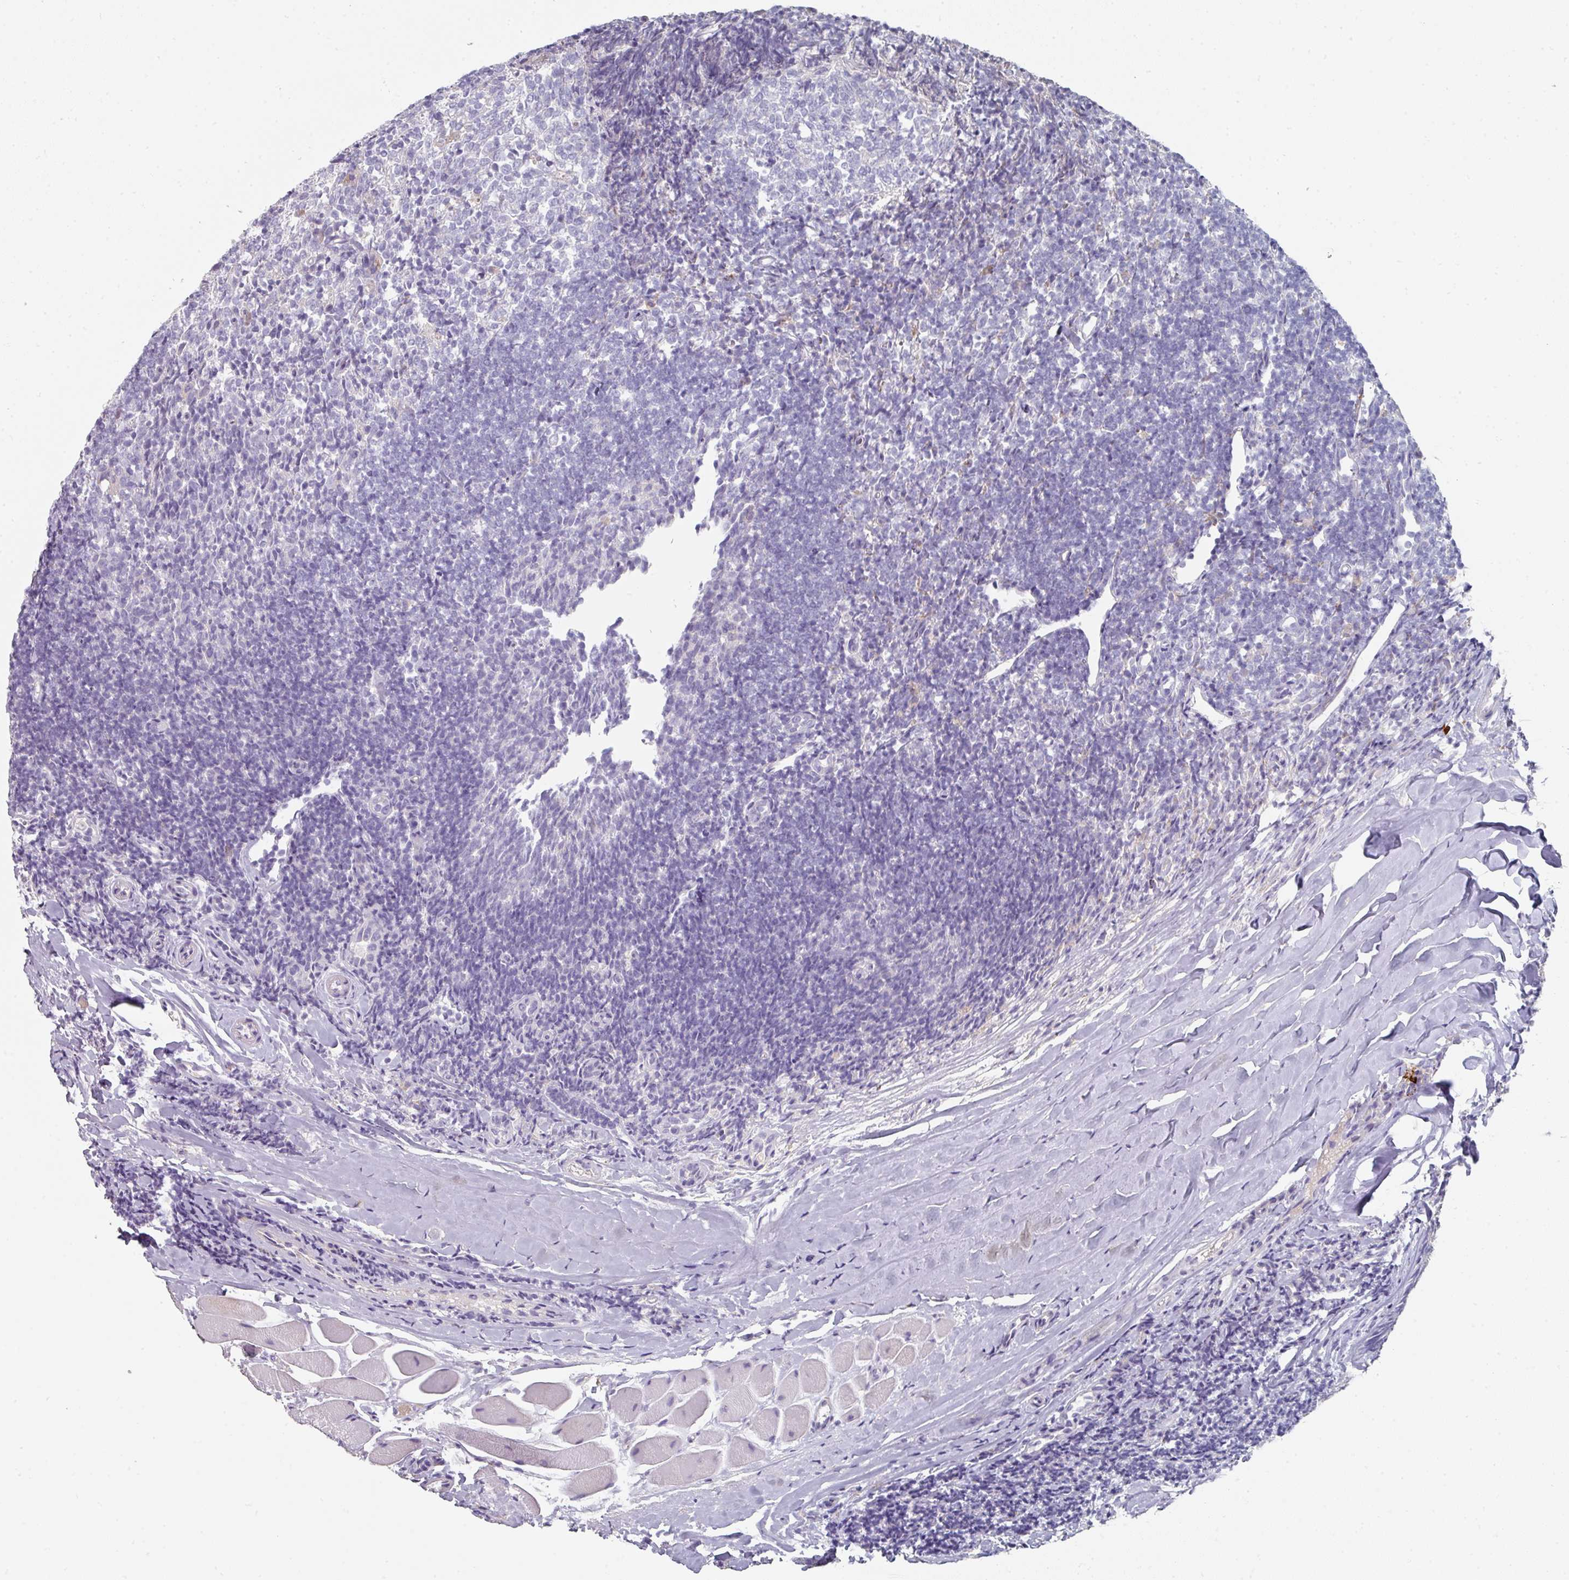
{"staining": {"intensity": "negative", "quantity": "none", "location": "none"}, "tissue": "tonsil", "cell_type": "Germinal center cells", "image_type": "normal", "snomed": [{"axis": "morphology", "description": "Normal tissue, NOS"}, {"axis": "topography", "description": "Tonsil"}], "caption": "Immunohistochemistry photomicrograph of normal tonsil stained for a protein (brown), which reveals no expression in germinal center cells. Brightfield microscopy of immunohistochemistry stained with DAB (3,3'-diaminobenzidine) (brown) and hematoxylin (blue), captured at high magnification.", "gene": "WSB2", "patient": {"sex": "female", "age": 10}}